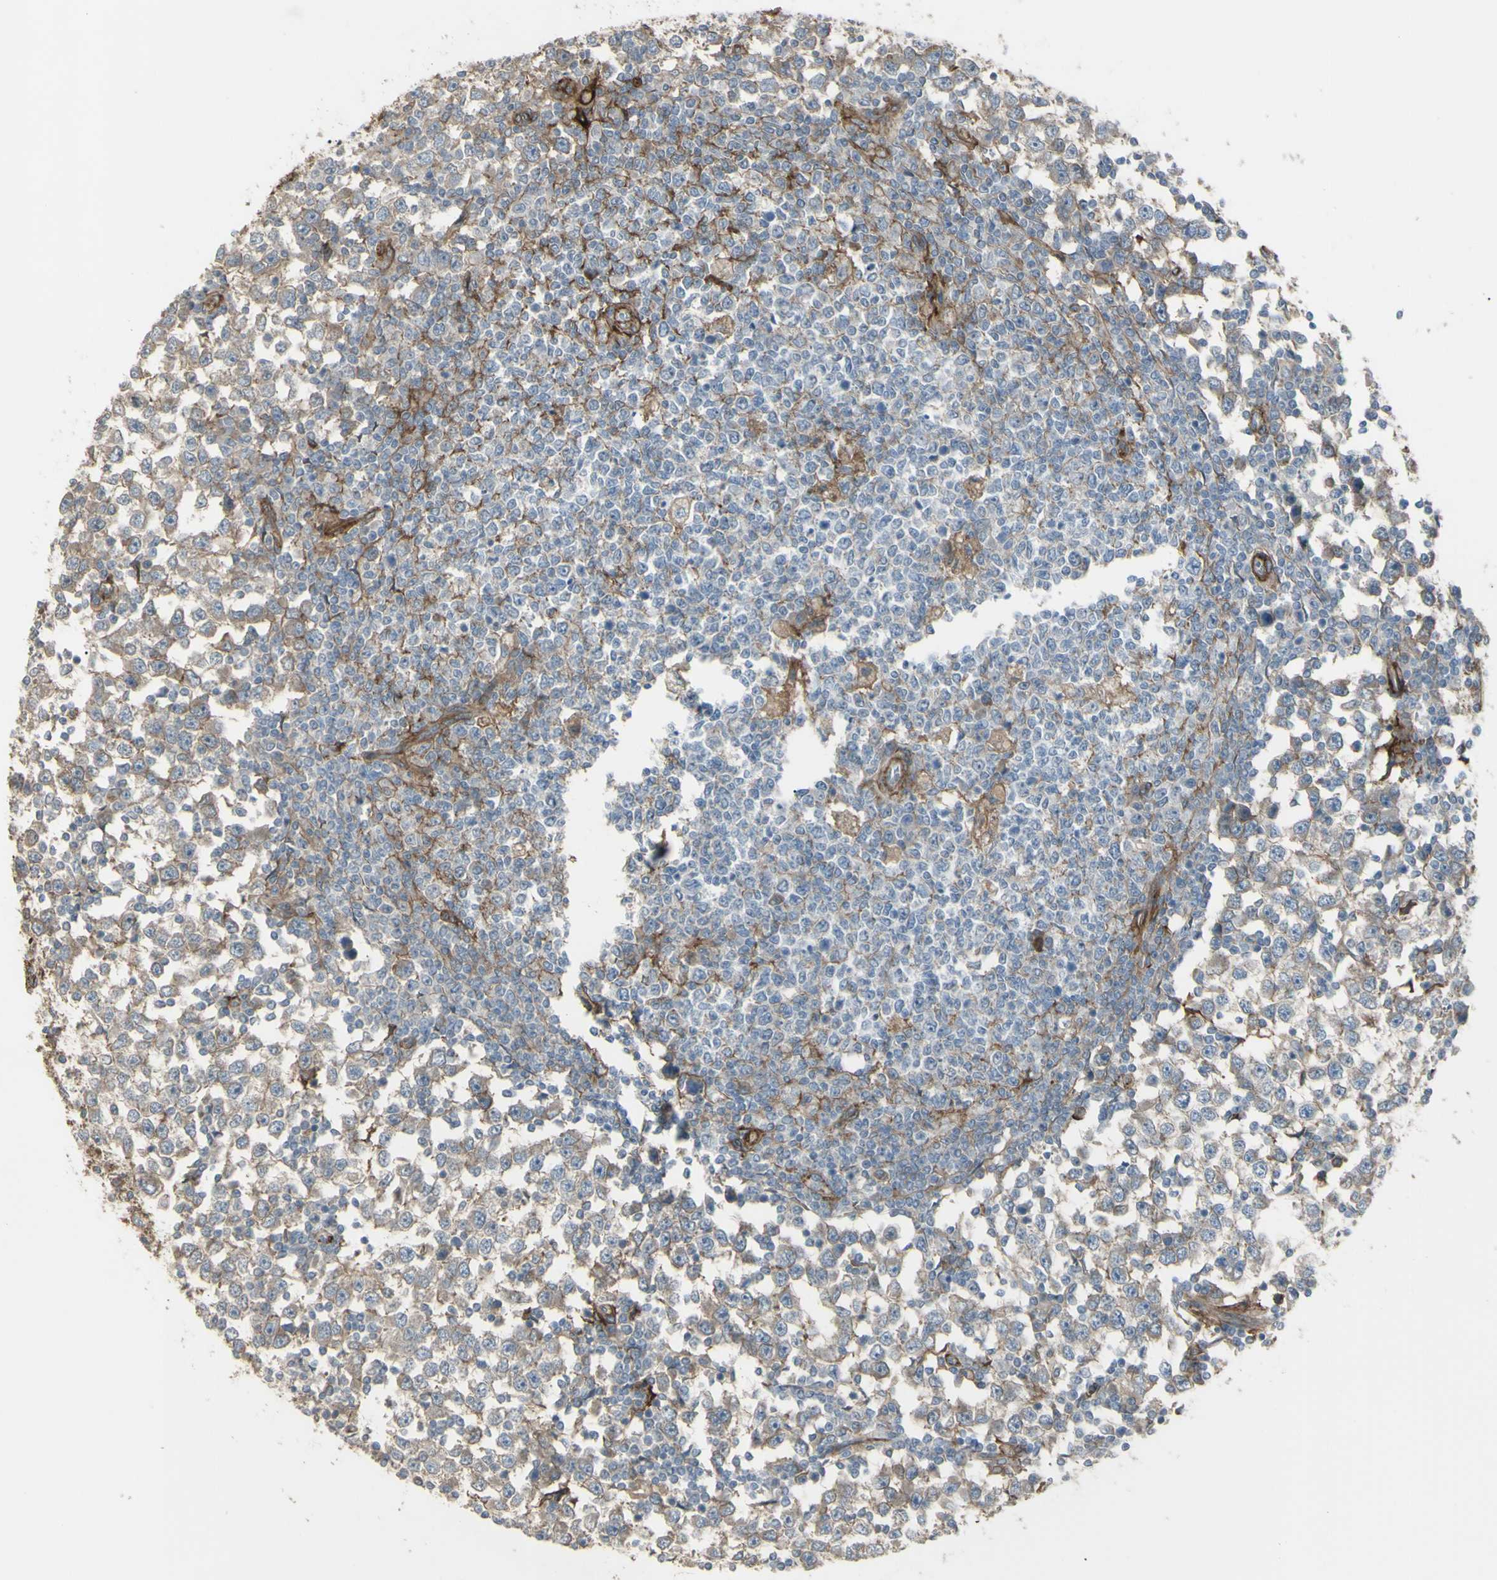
{"staining": {"intensity": "weak", "quantity": "<25%", "location": "cytoplasmic/membranous"}, "tissue": "testis cancer", "cell_type": "Tumor cells", "image_type": "cancer", "snomed": [{"axis": "morphology", "description": "Seminoma, NOS"}, {"axis": "topography", "description": "Testis"}], "caption": "Photomicrograph shows no significant protein expression in tumor cells of testis cancer.", "gene": "CD276", "patient": {"sex": "male", "age": 65}}